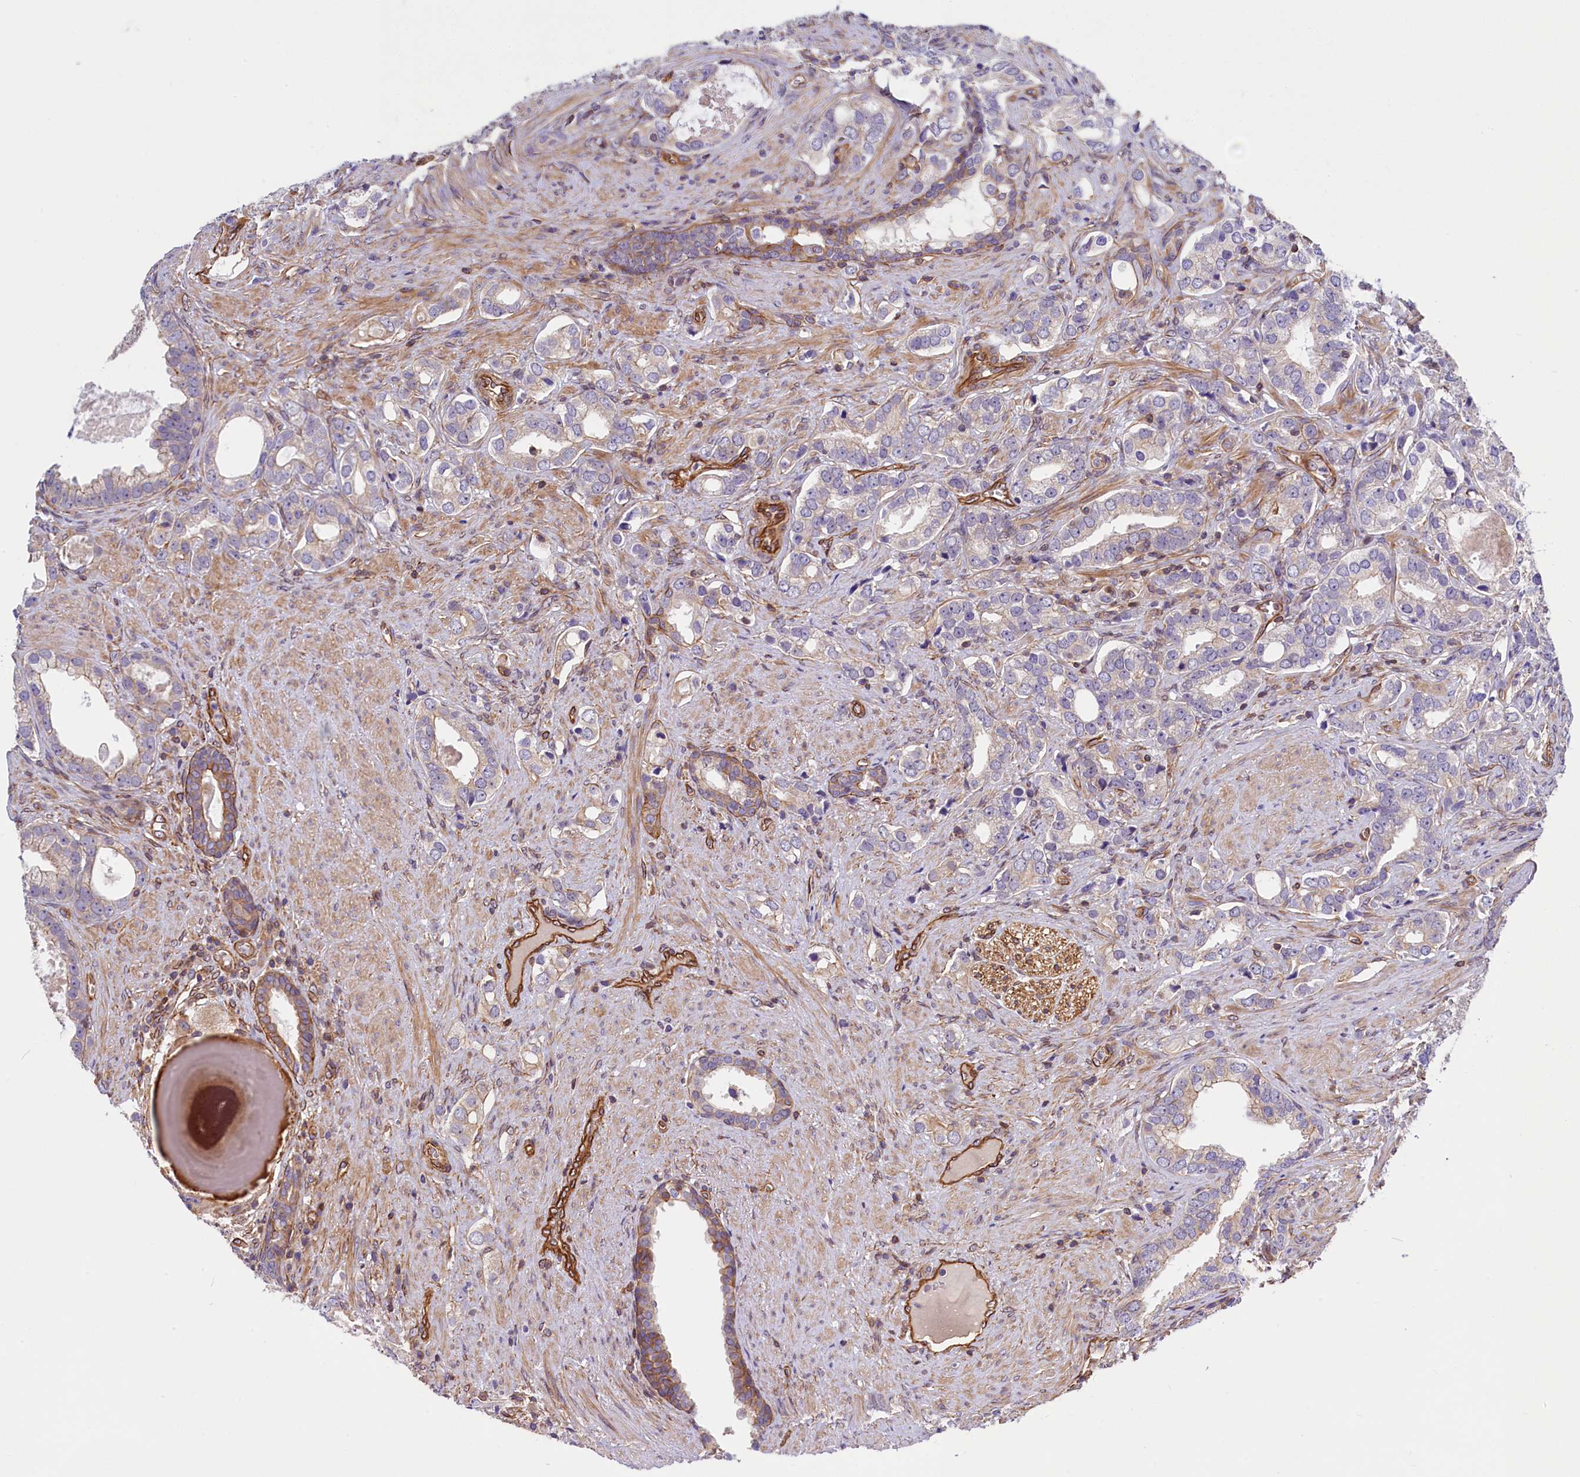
{"staining": {"intensity": "negative", "quantity": "none", "location": "none"}, "tissue": "prostate cancer", "cell_type": "Tumor cells", "image_type": "cancer", "snomed": [{"axis": "morphology", "description": "Adenocarcinoma, High grade"}, {"axis": "topography", "description": "Prostate"}], "caption": "Prostate cancer (high-grade adenocarcinoma) was stained to show a protein in brown. There is no significant positivity in tumor cells.", "gene": "MED20", "patient": {"sex": "male", "age": 67}}